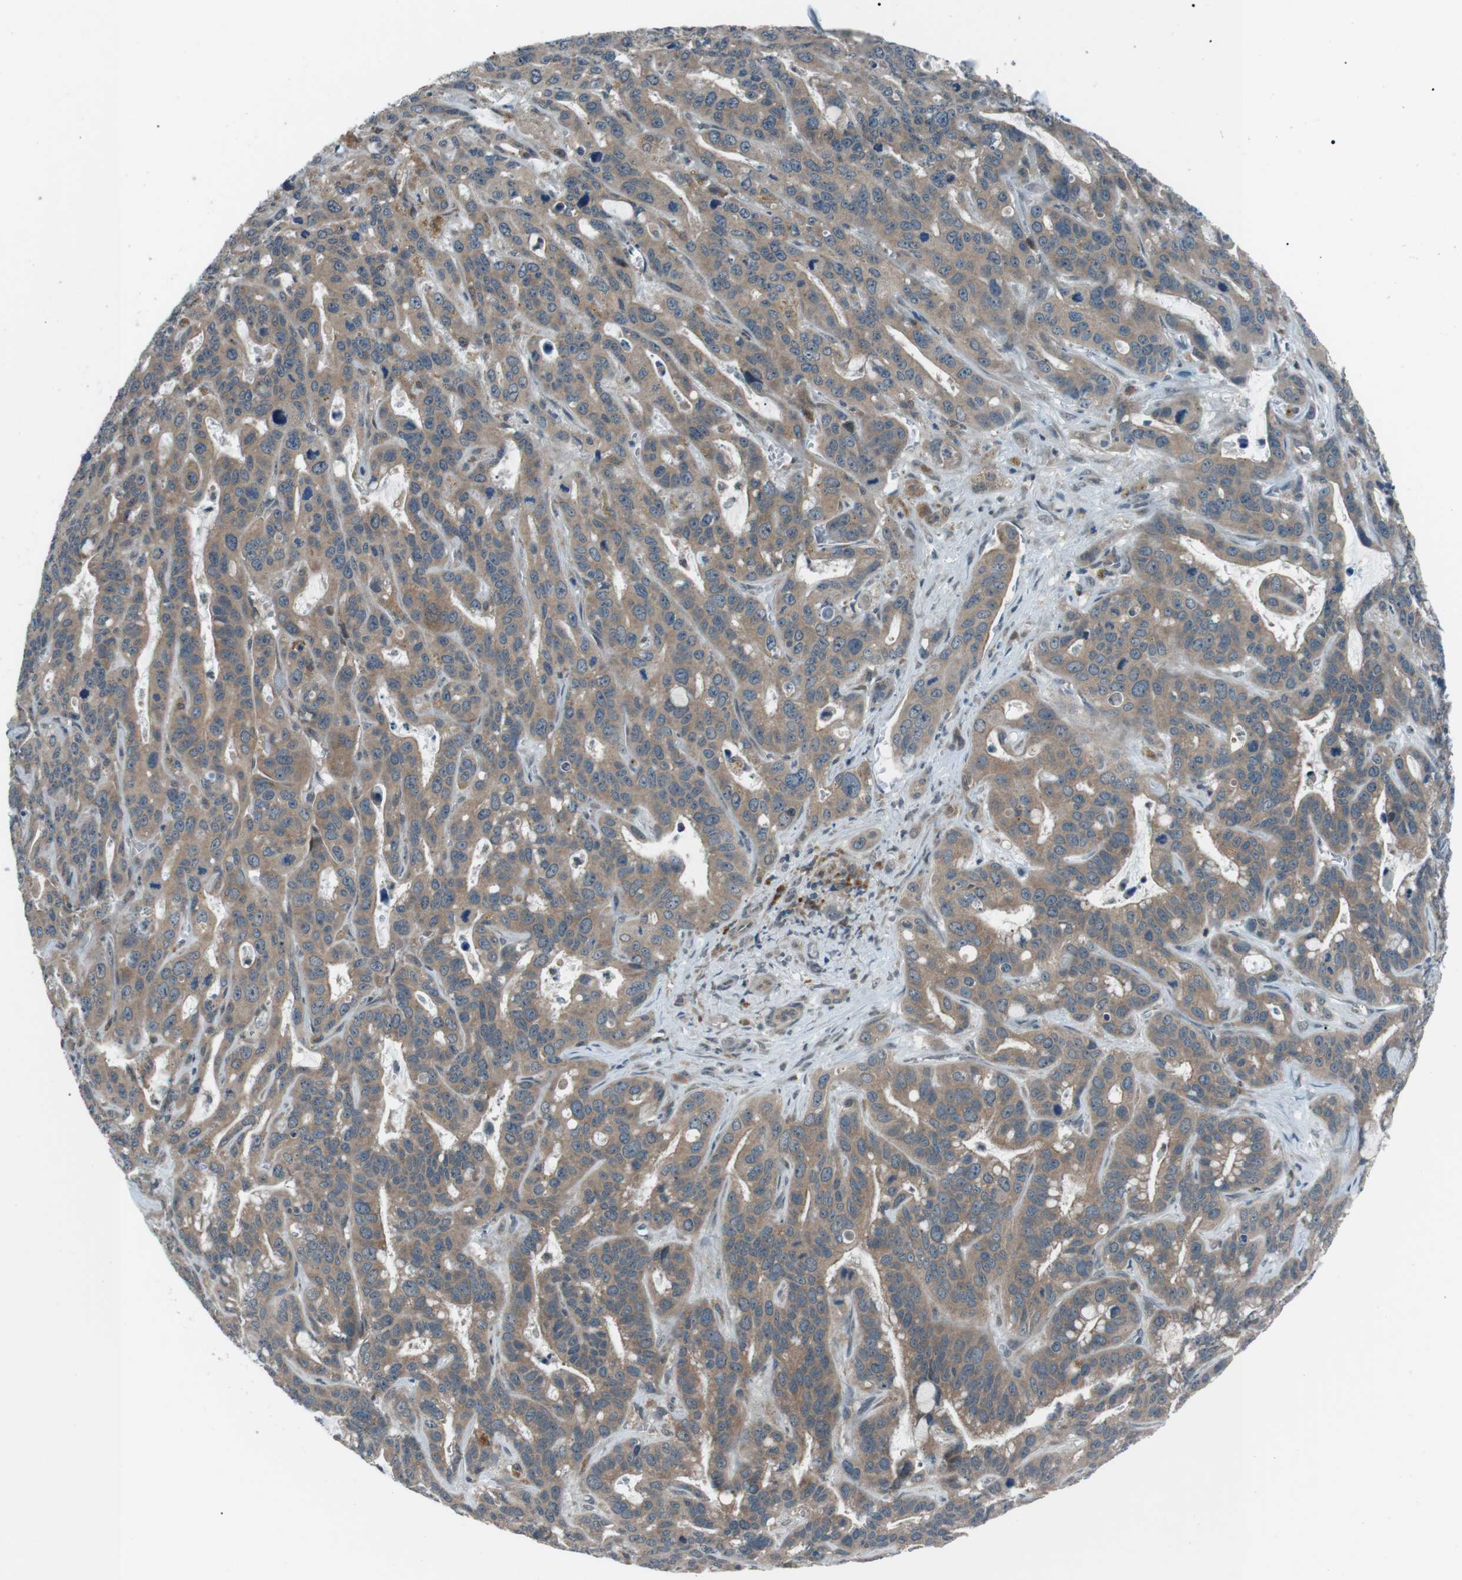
{"staining": {"intensity": "moderate", "quantity": ">75%", "location": "cytoplasmic/membranous"}, "tissue": "liver cancer", "cell_type": "Tumor cells", "image_type": "cancer", "snomed": [{"axis": "morphology", "description": "Cholangiocarcinoma"}, {"axis": "topography", "description": "Liver"}], "caption": "Liver cancer (cholangiocarcinoma) stained with a brown dye reveals moderate cytoplasmic/membranous positive expression in approximately >75% of tumor cells.", "gene": "LRIG2", "patient": {"sex": "female", "age": 65}}